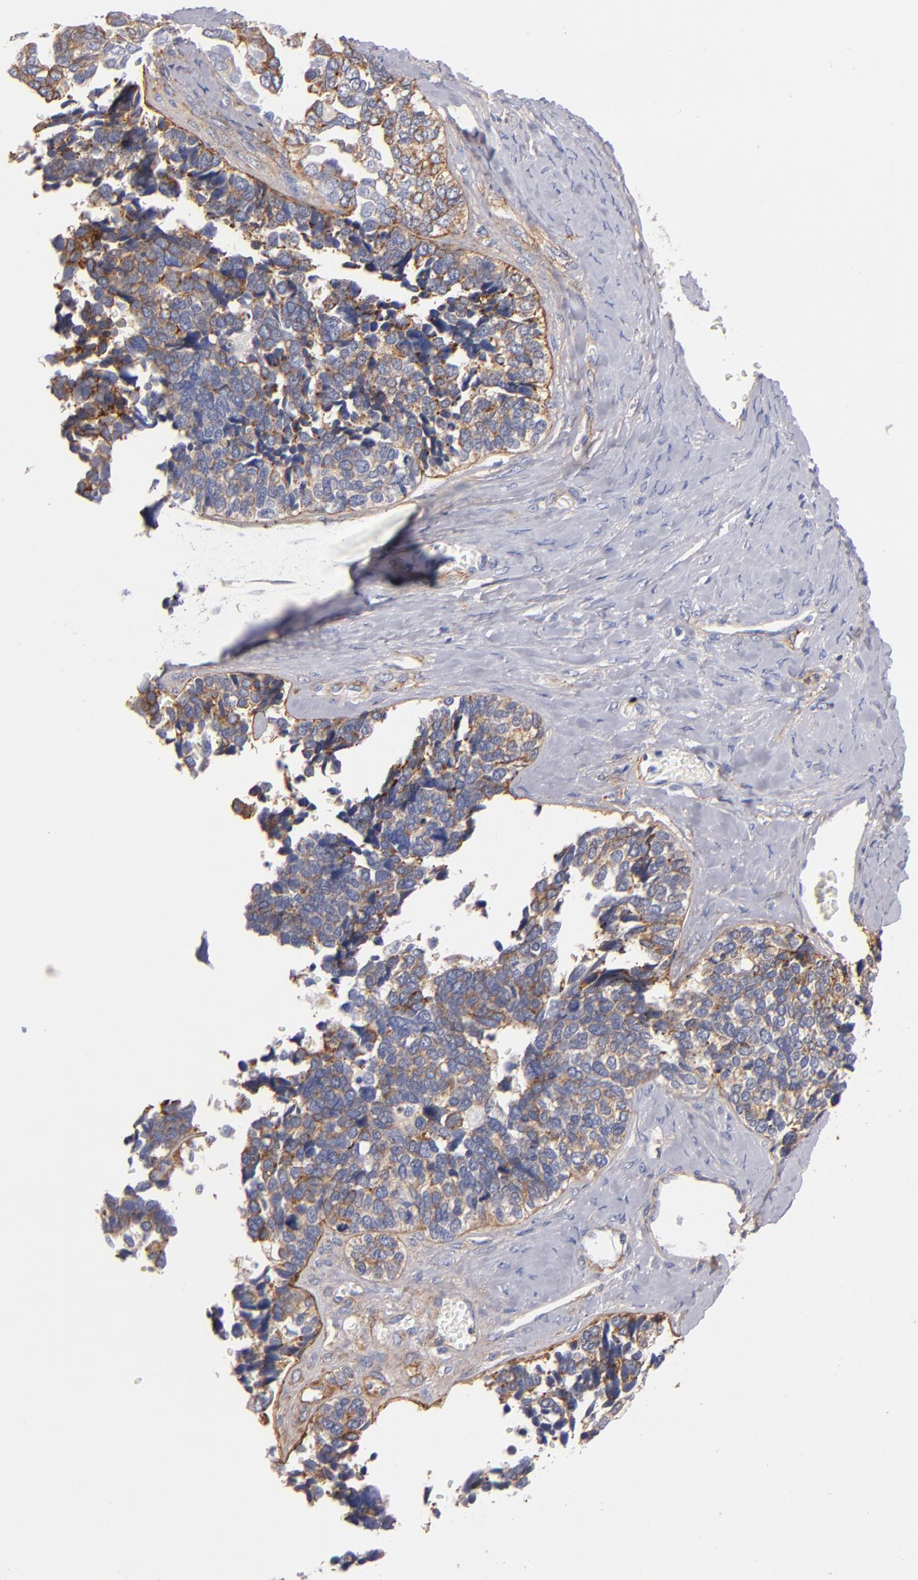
{"staining": {"intensity": "moderate", "quantity": ">75%", "location": "cytoplasmic/membranous"}, "tissue": "ovarian cancer", "cell_type": "Tumor cells", "image_type": "cancer", "snomed": [{"axis": "morphology", "description": "Cystadenocarcinoma, serous, NOS"}, {"axis": "topography", "description": "Ovary"}], "caption": "This image displays serous cystadenocarcinoma (ovarian) stained with immunohistochemistry to label a protein in brown. The cytoplasmic/membranous of tumor cells show moderate positivity for the protein. Nuclei are counter-stained blue.", "gene": "LAMC1", "patient": {"sex": "female", "age": 77}}